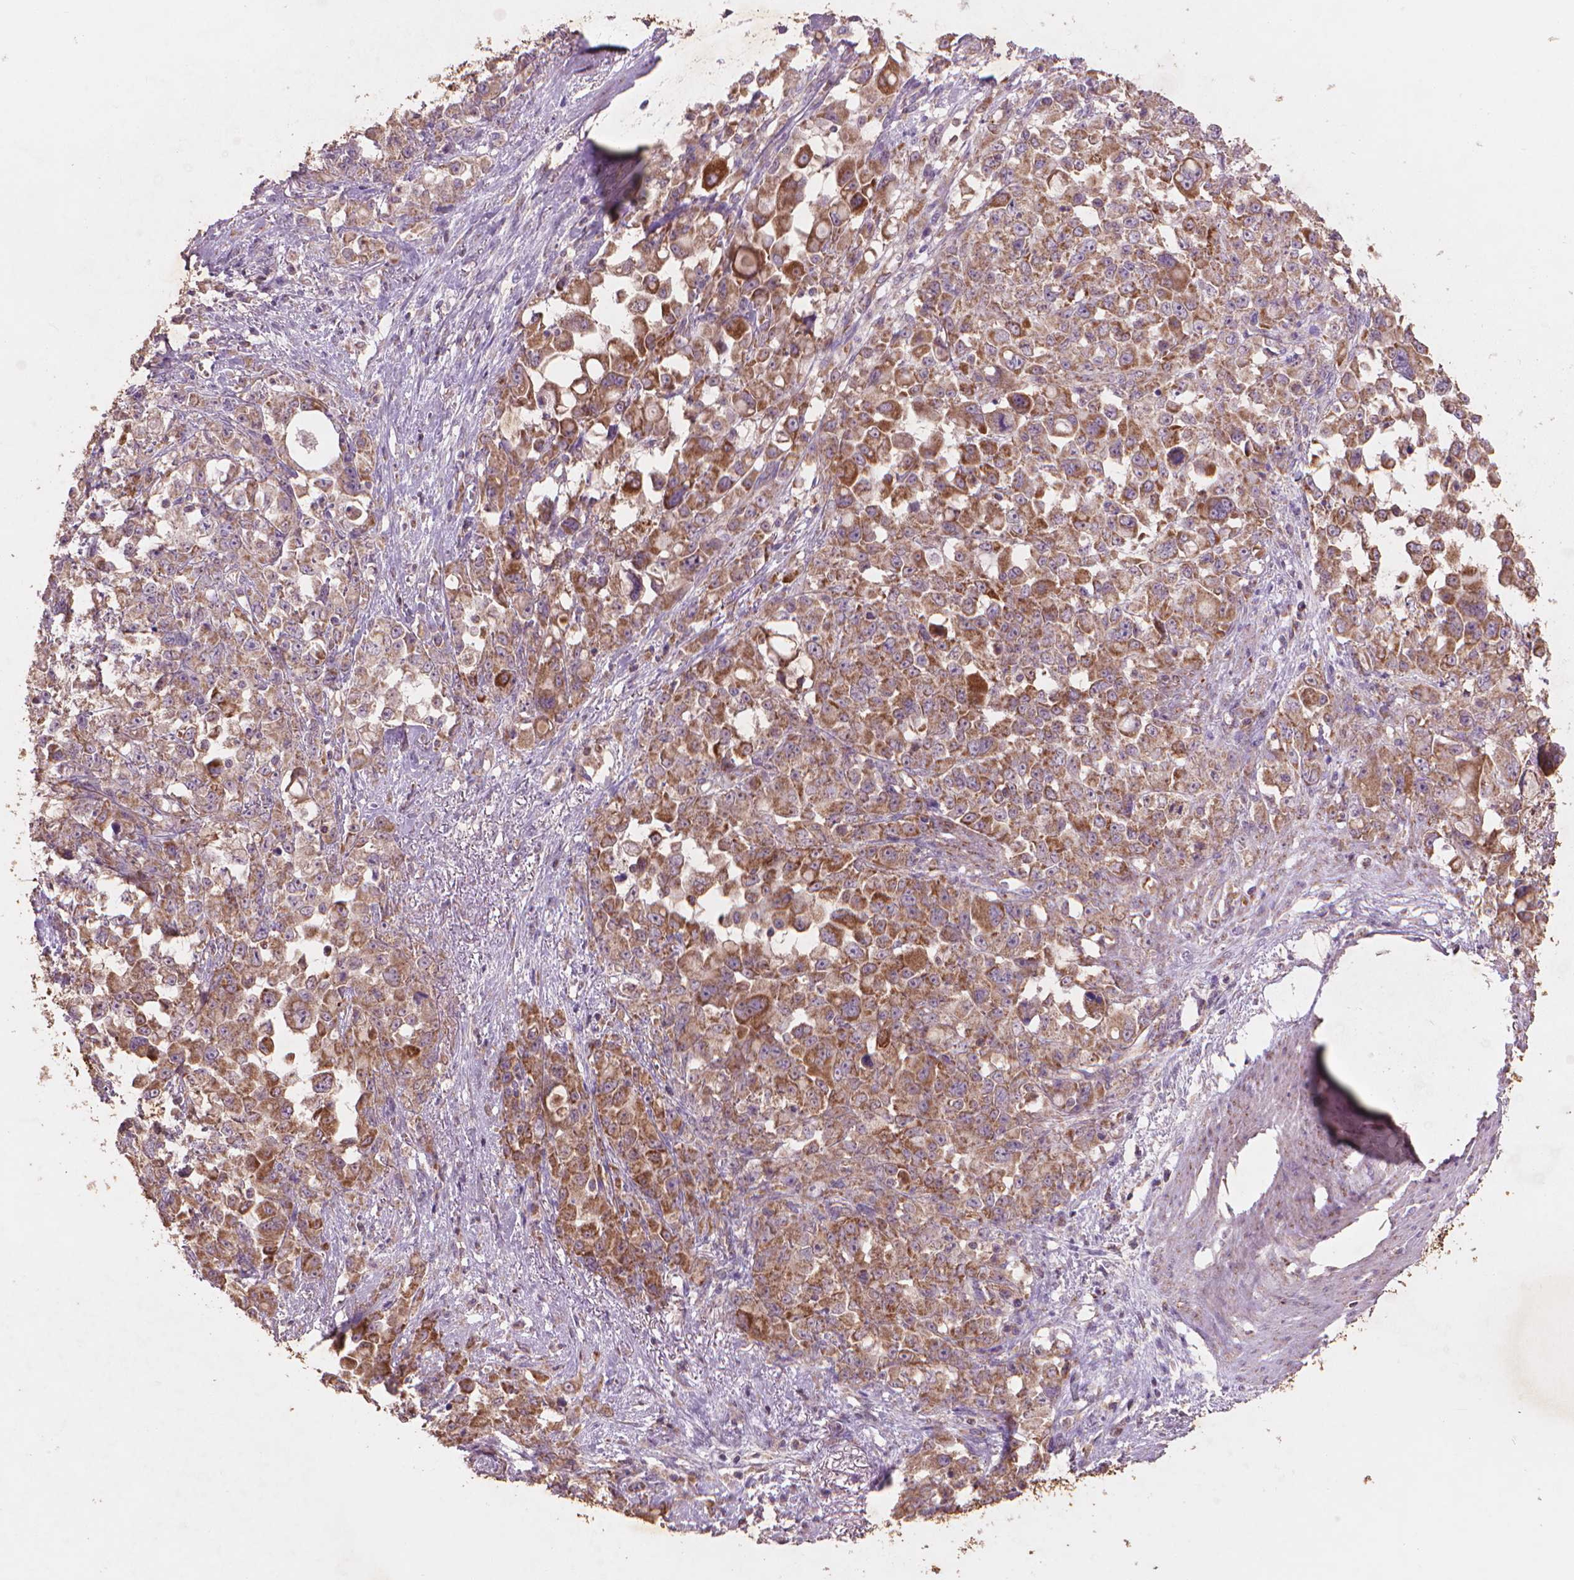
{"staining": {"intensity": "moderate", "quantity": ">75%", "location": "cytoplasmic/membranous"}, "tissue": "stomach cancer", "cell_type": "Tumor cells", "image_type": "cancer", "snomed": [{"axis": "morphology", "description": "Adenocarcinoma, NOS"}, {"axis": "topography", "description": "Stomach"}], "caption": "An image showing moderate cytoplasmic/membranous staining in approximately >75% of tumor cells in stomach adenocarcinoma, as visualized by brown immunohistochemical staining.", "gene": "NLRX1", "patient": {"sex": "female", "age": 76}}